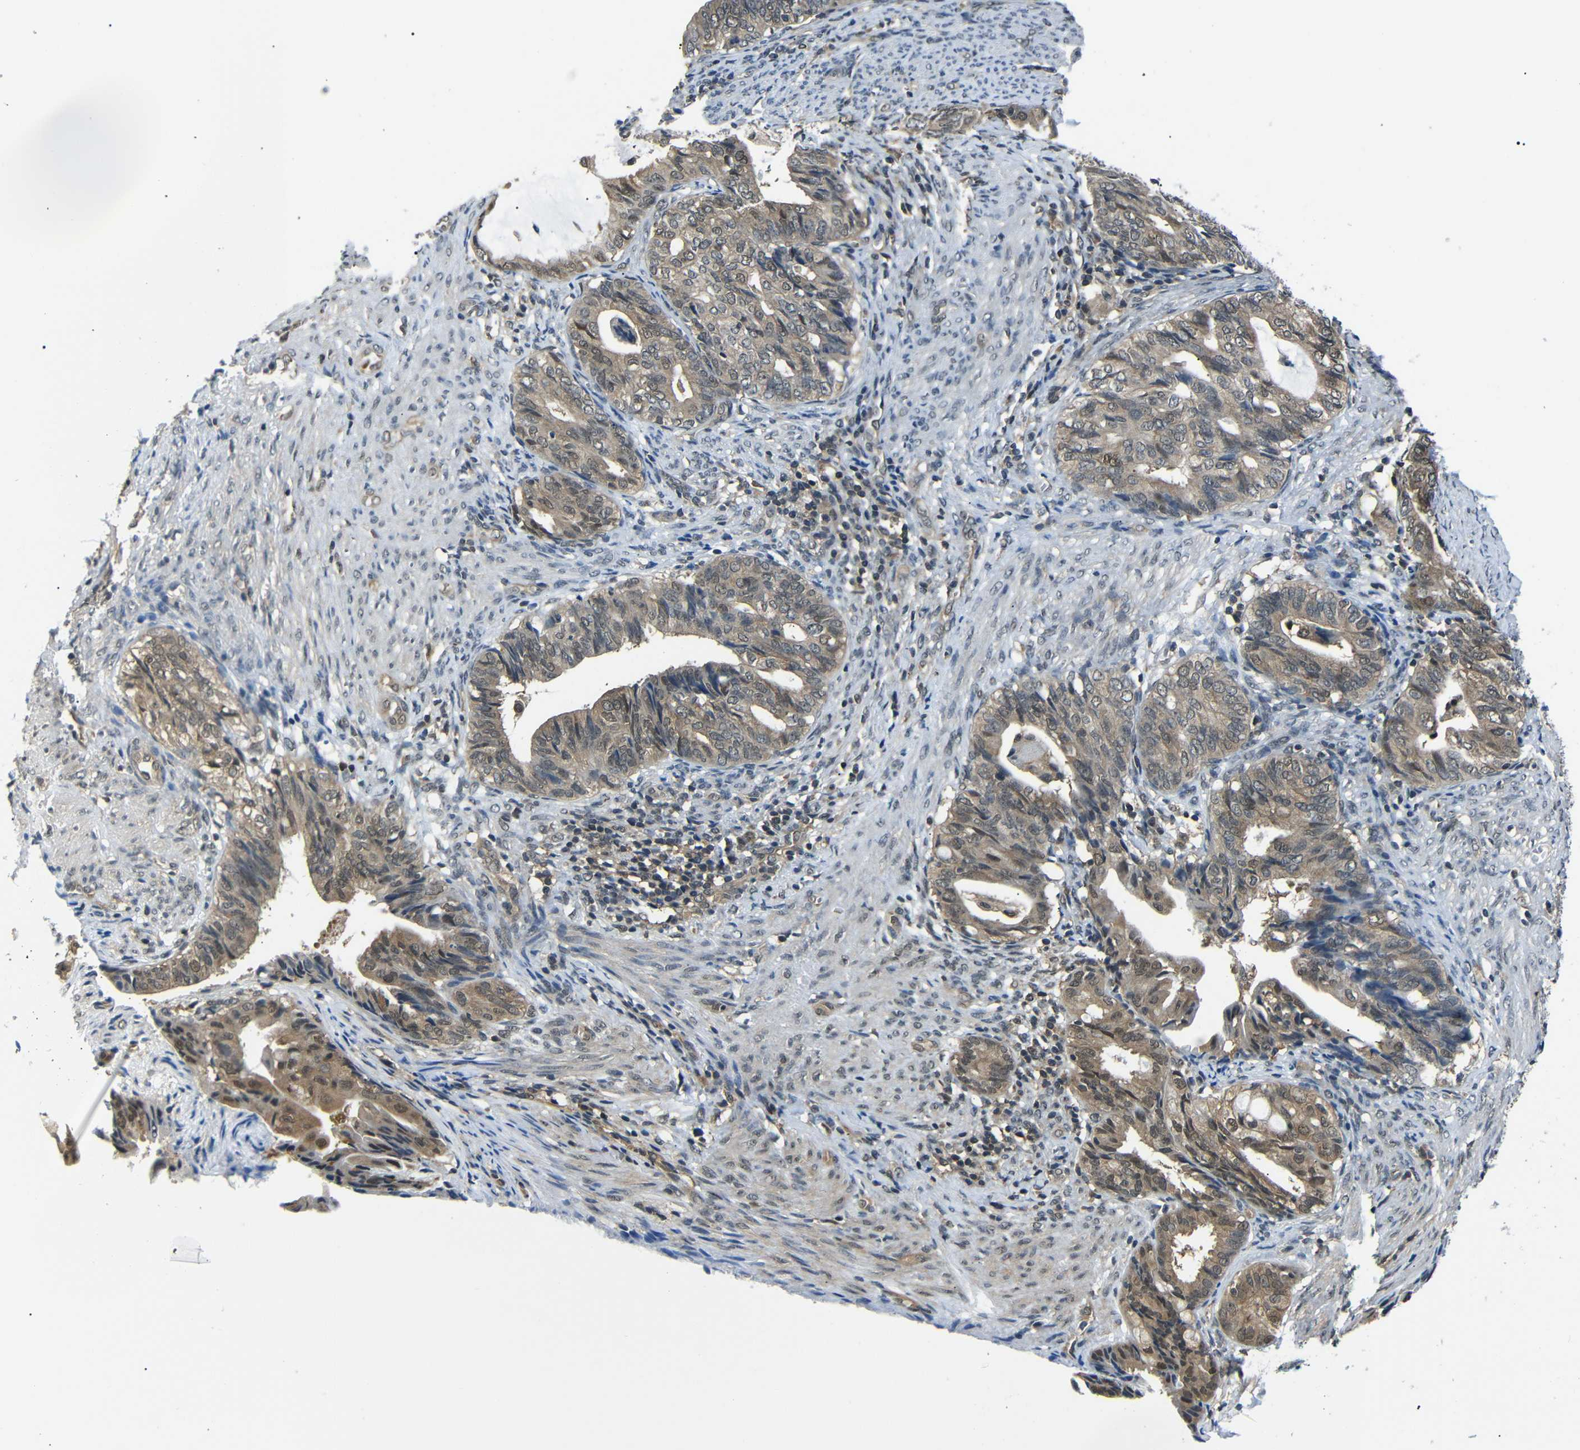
{"staining": {"intensity": "moderate", "quantity": ">75%", "location": "cytoplasmic/membranous,nuclear"}, "tissue": "endometrial cancer", "cell_type": "Tumor cells", "image_type": "cancer", "snomed": [{"axis": "morphology", "description": "Adenocarcinoma, NOS"}, {"axis": "topography", "description": "Endometrium"}], "caption": "Brown immunohistochemical staining in adenocarcinoma (endometrial) exhibits moderate cytoplasmic/membranous and nuclear staining in about >75% of tumor cells.", "gene": "UBXN1", "patient": {"sex": "female", "age": 86}}